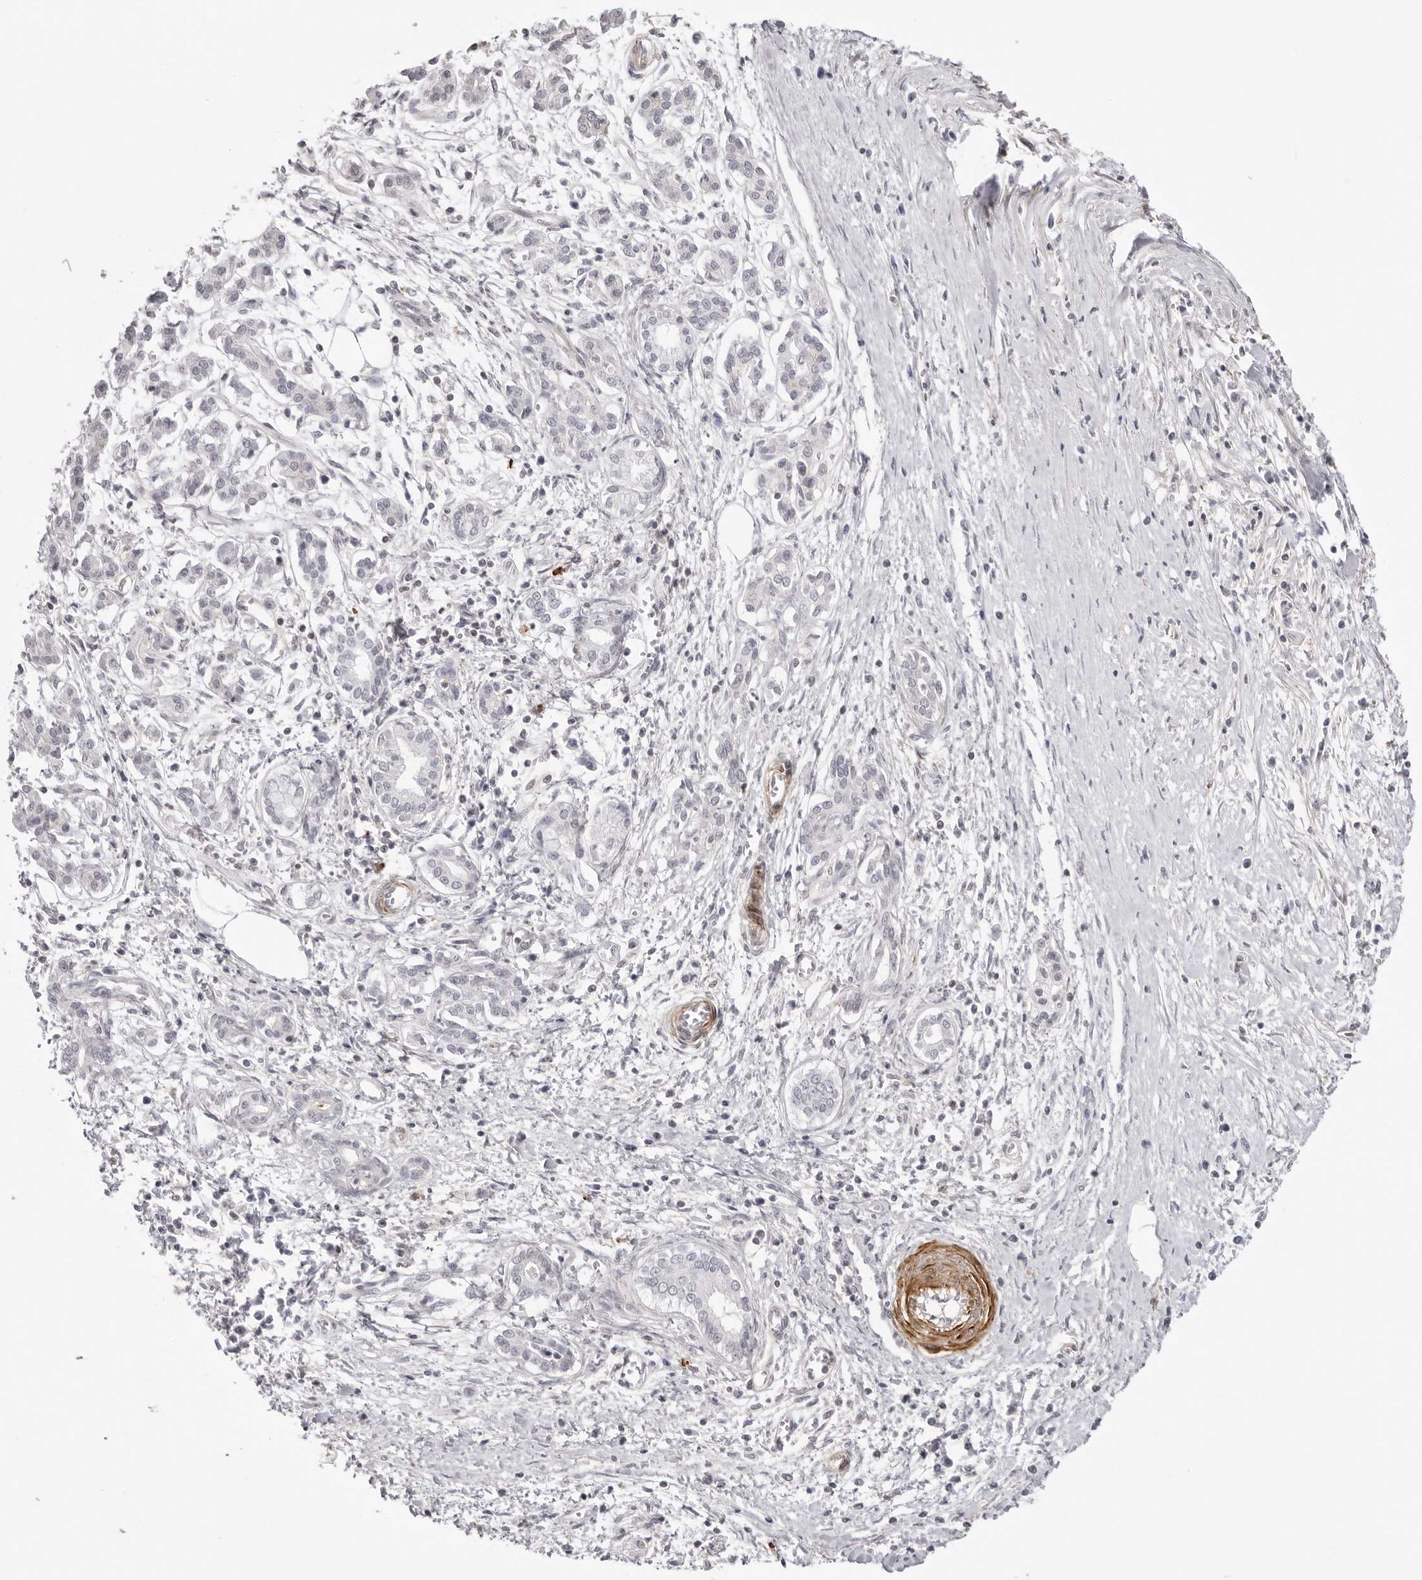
{"staining": {"intensity": "negative", "quantity": "none", "location": "none"}, "tissue": "pancreatic cancer", "cell_type": "Tumor cells", "image_type": "cancer", "snomed": [{"axis": "morphology", "description": "Adenocarcinoma, NOS"}, {"axis": "topography", "description": "Pancreas"}], "caption": "This is a histopathology image of IHC staining of pancreatic cancer, which shows no staining in tumor cells.", "gene": "UNK", "patient": {"sex": "male", "age": 58}}